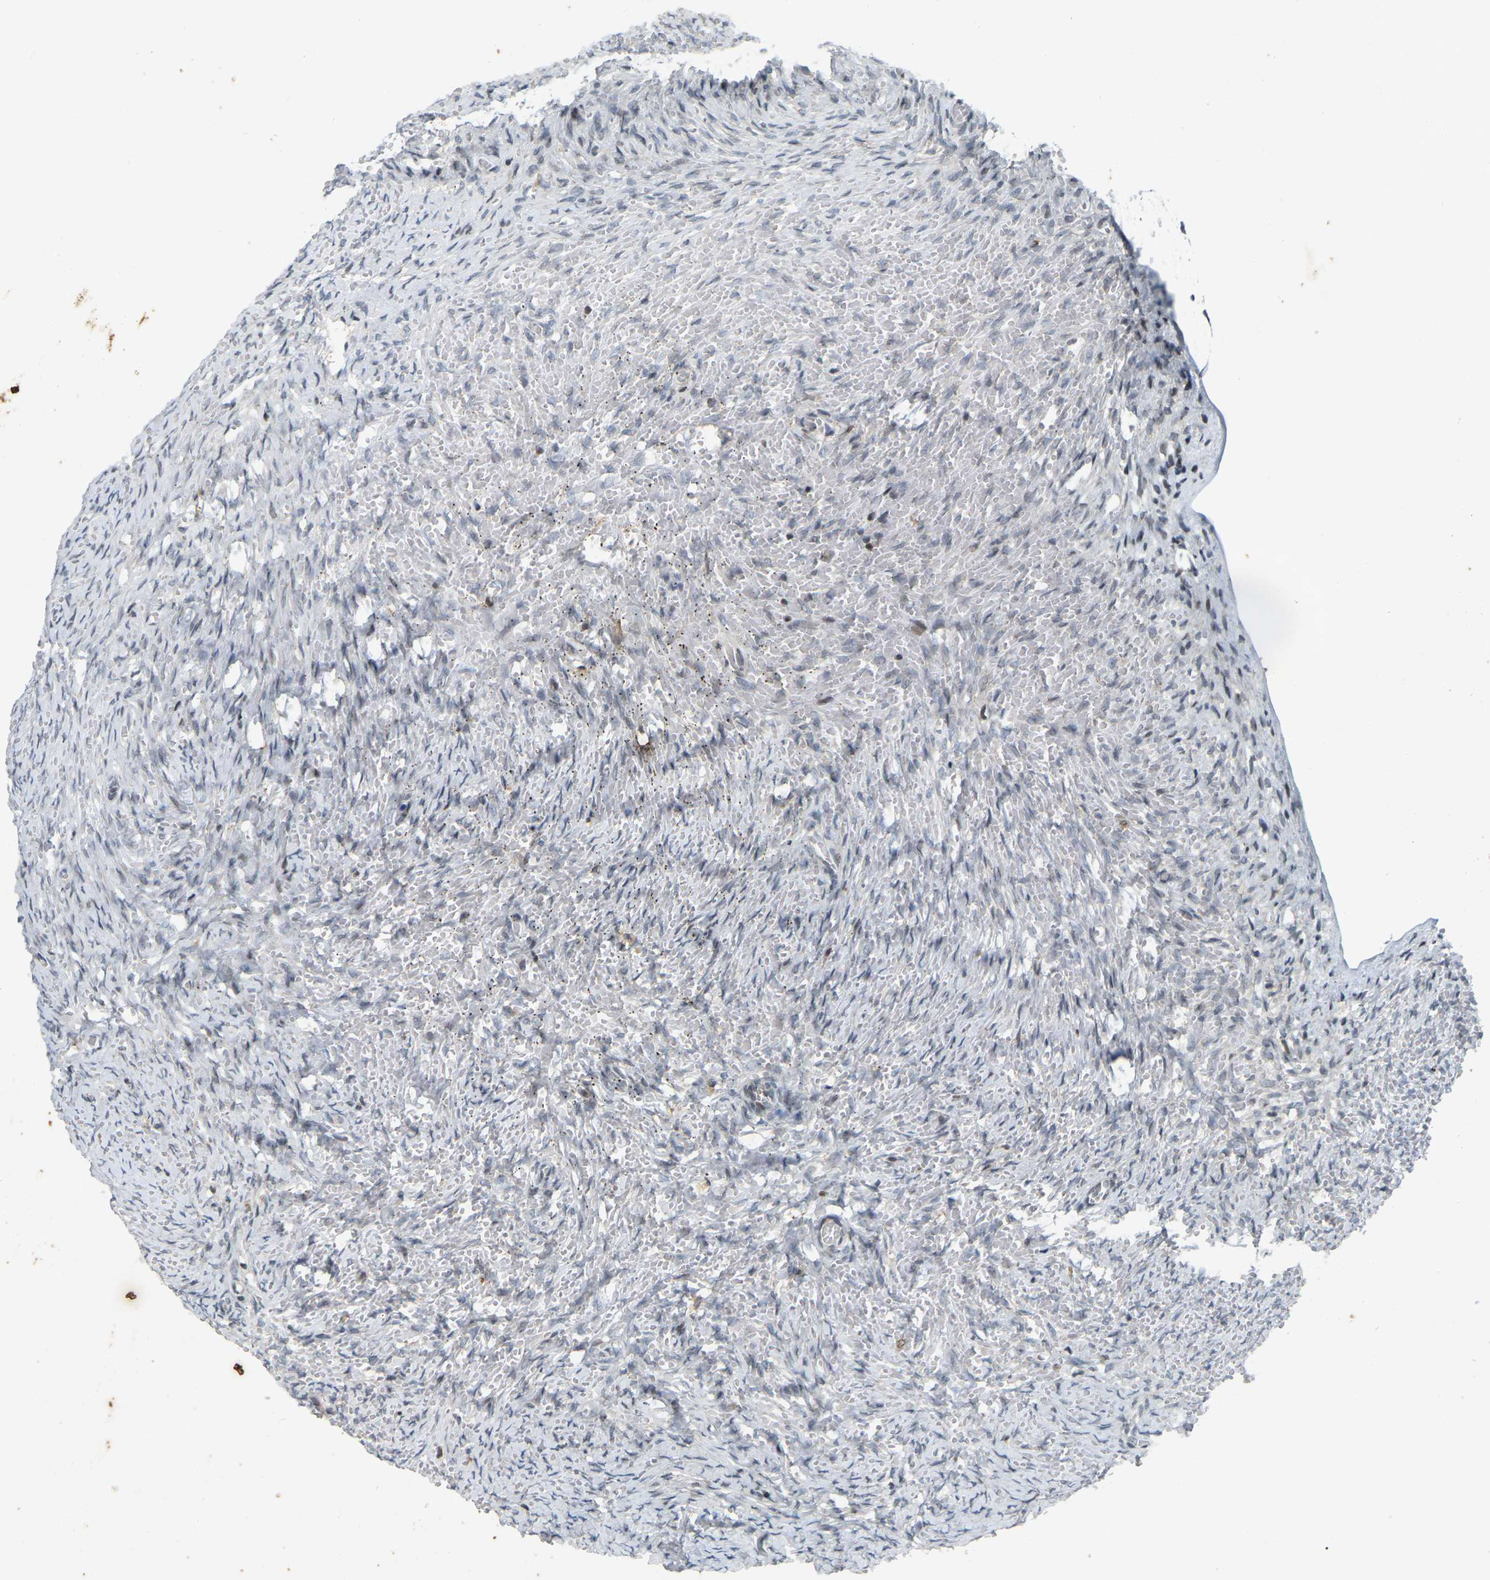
{"staining": {"intensity": "negative", "quantity": "none", "location": "none"}, "tissue": "ovary", "cell_type": "Ovarian stroma cells", "image_type": "normal", "snomed": [{"axis": "morphology", "description": "Normal tissue, NOS"}, {"axis": "topography", "description": "Ovary"}], "caption": "Protein analysis of benign ovary exhibits no significant positivity in ovarian stroma cells.", "gene": "ENSG00000283765", "patient": {"sex": "female", "age": 27}}